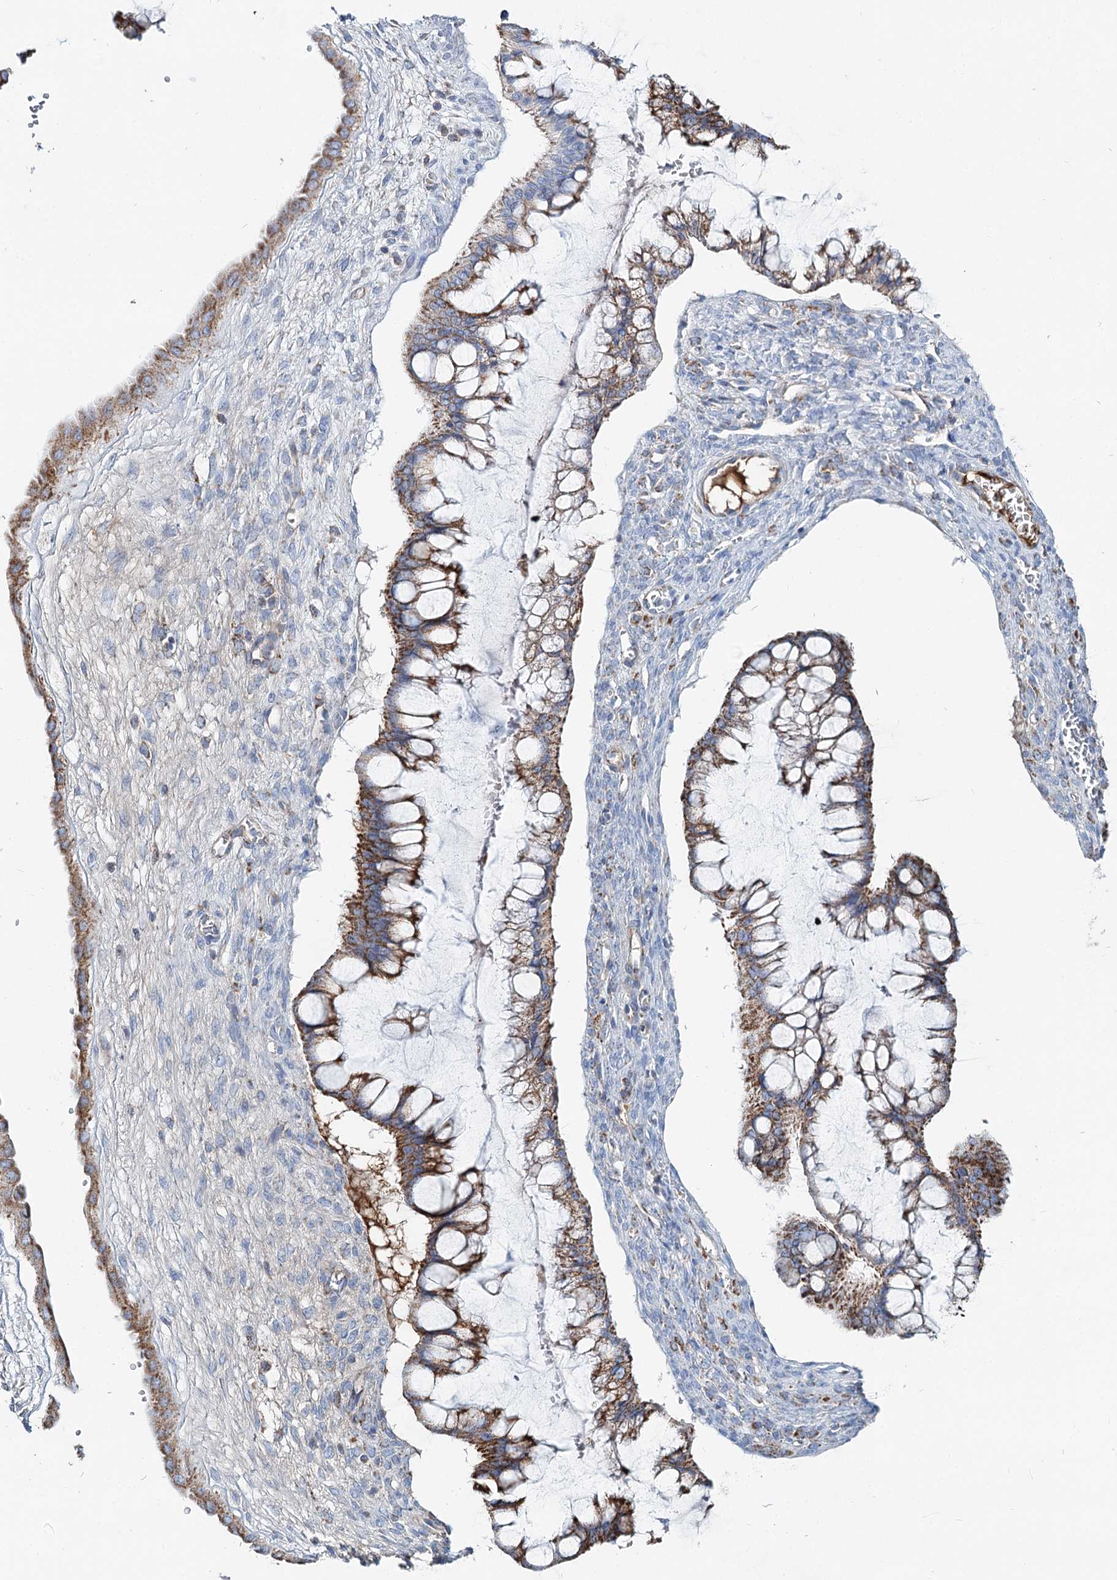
{"staining": {"intensity": "strong", "quantity": "25%-75%", "location": "cytoplasmic/membranous"}, "tissue": "ovarian cancer", "cell_type": "Tumor cells", "image_type": "cancer", "snomed": [{"axis": "morphology", "description": "Cystadenocarcinoma, mucinous, NOS"}, {"axis": "topography", "description": "Ovary"}], "caption": "A high amount of strong cytoplasmic/membranous positivity is present in about 25%-75% of tumor cells in ovarian cancer (mucinous cystadenocarcinoma) tissue.", "gene": "MCCC2", "patient": {"sex": "female", "age": 73}}